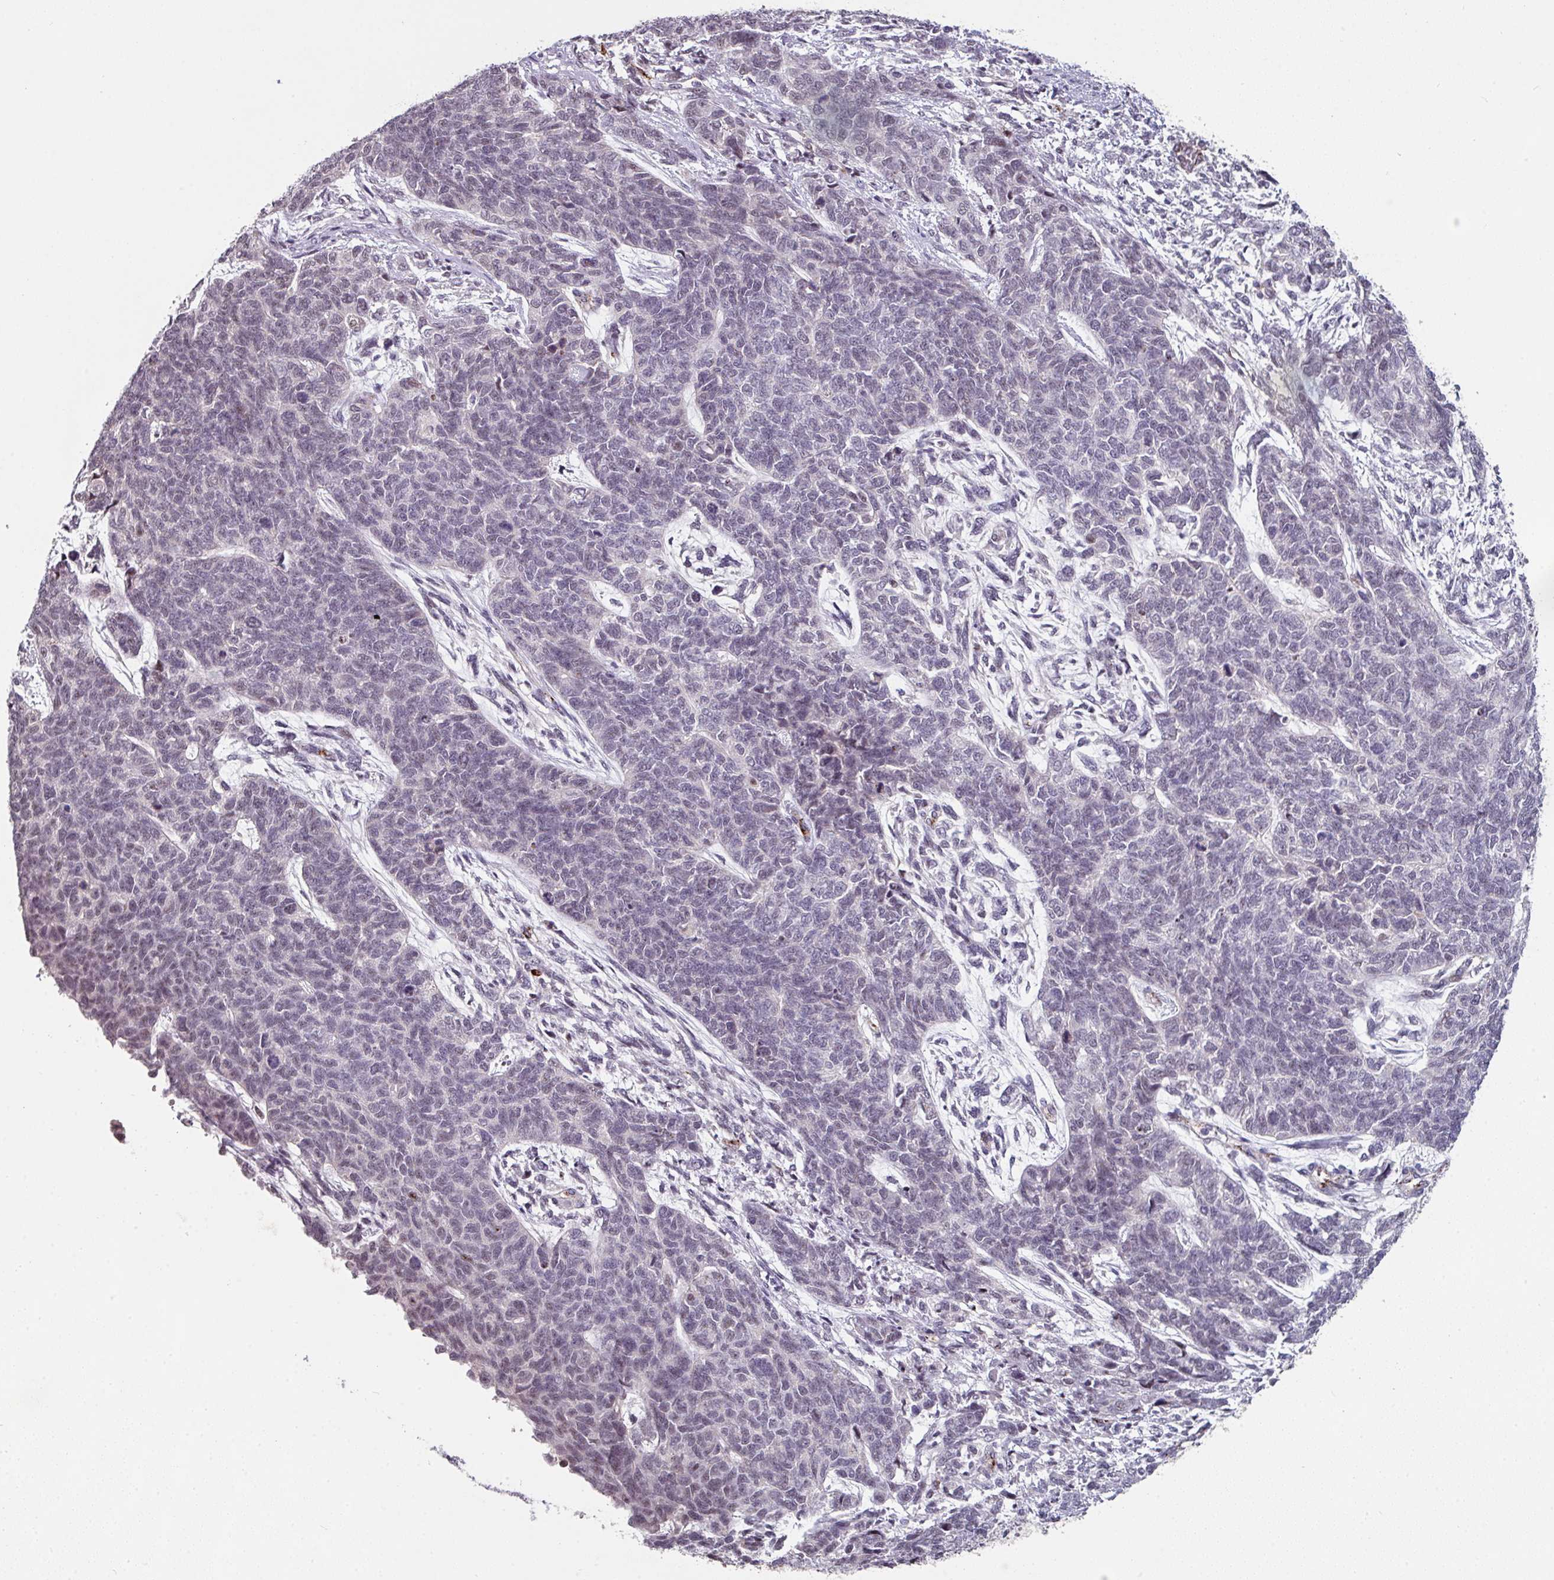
{"staining": {"intensity": "weak", "quantity": "<25%", "location": "nuclear"}, "tissue": "cervical cancer", "cell_type": "Tumor cells", "image_type": "cancer", "snomed": [{"axis": "morphology", "description": "Squamous cell carcinoma, NOS"}, {"axis": "topography", "description": "Cervix"}], "caption": "High power microscopy photomicrograph of an immunohistochemistry (IHC) photomicrograph of cervical cancer (squamous cell carcinoma), revealing no significant expression in tumor cells.", "gene": "SIDT2", "patient": {"sex": "female", "age": 63}}